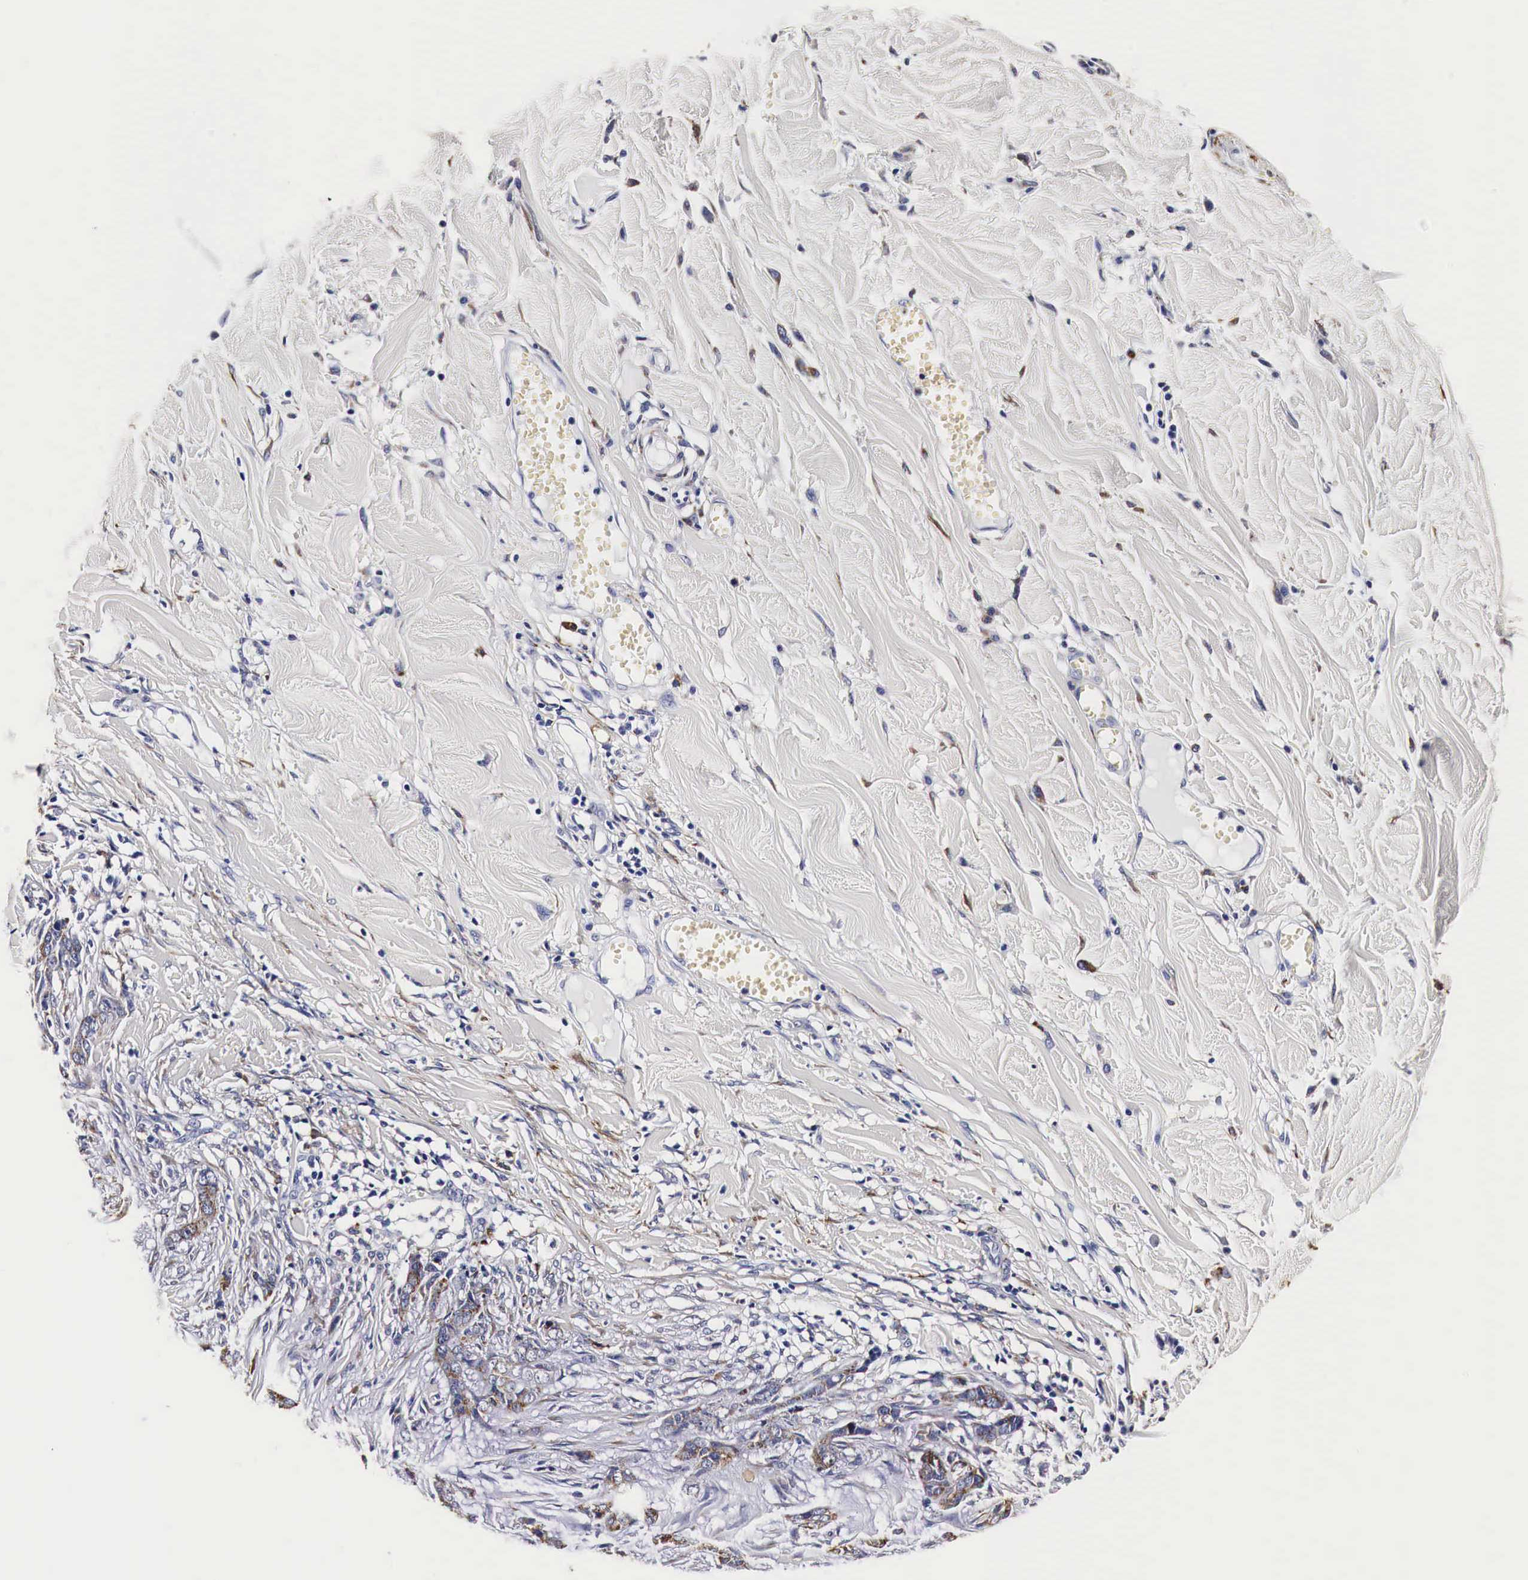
{"staining": {"intensity": "weak", "quantity": "25%-75%", "location": "cytoplasmic/membranous"}, "tissue": "skin cancer", "cell_type": "Tumor cells", "image_type": "cancer", "snomed": [{"axis": "morphology", "description": "Normal tissue, NOS"}, {"axis": "morphology", "description": "Basal cell carcinoma"}, {"axis": "topography", "description": "Skin"}], "caption": "Skin cancer was stained to show a protein in brown. There is low levels of weak cytoplasmic/membranous expression in about 25%-75% of tumor cells. Ihc stains the protein in brown and the nuclei are stained blue.", "gene": "CKAP4", "patient": {"sex": "female", "age": 65}}